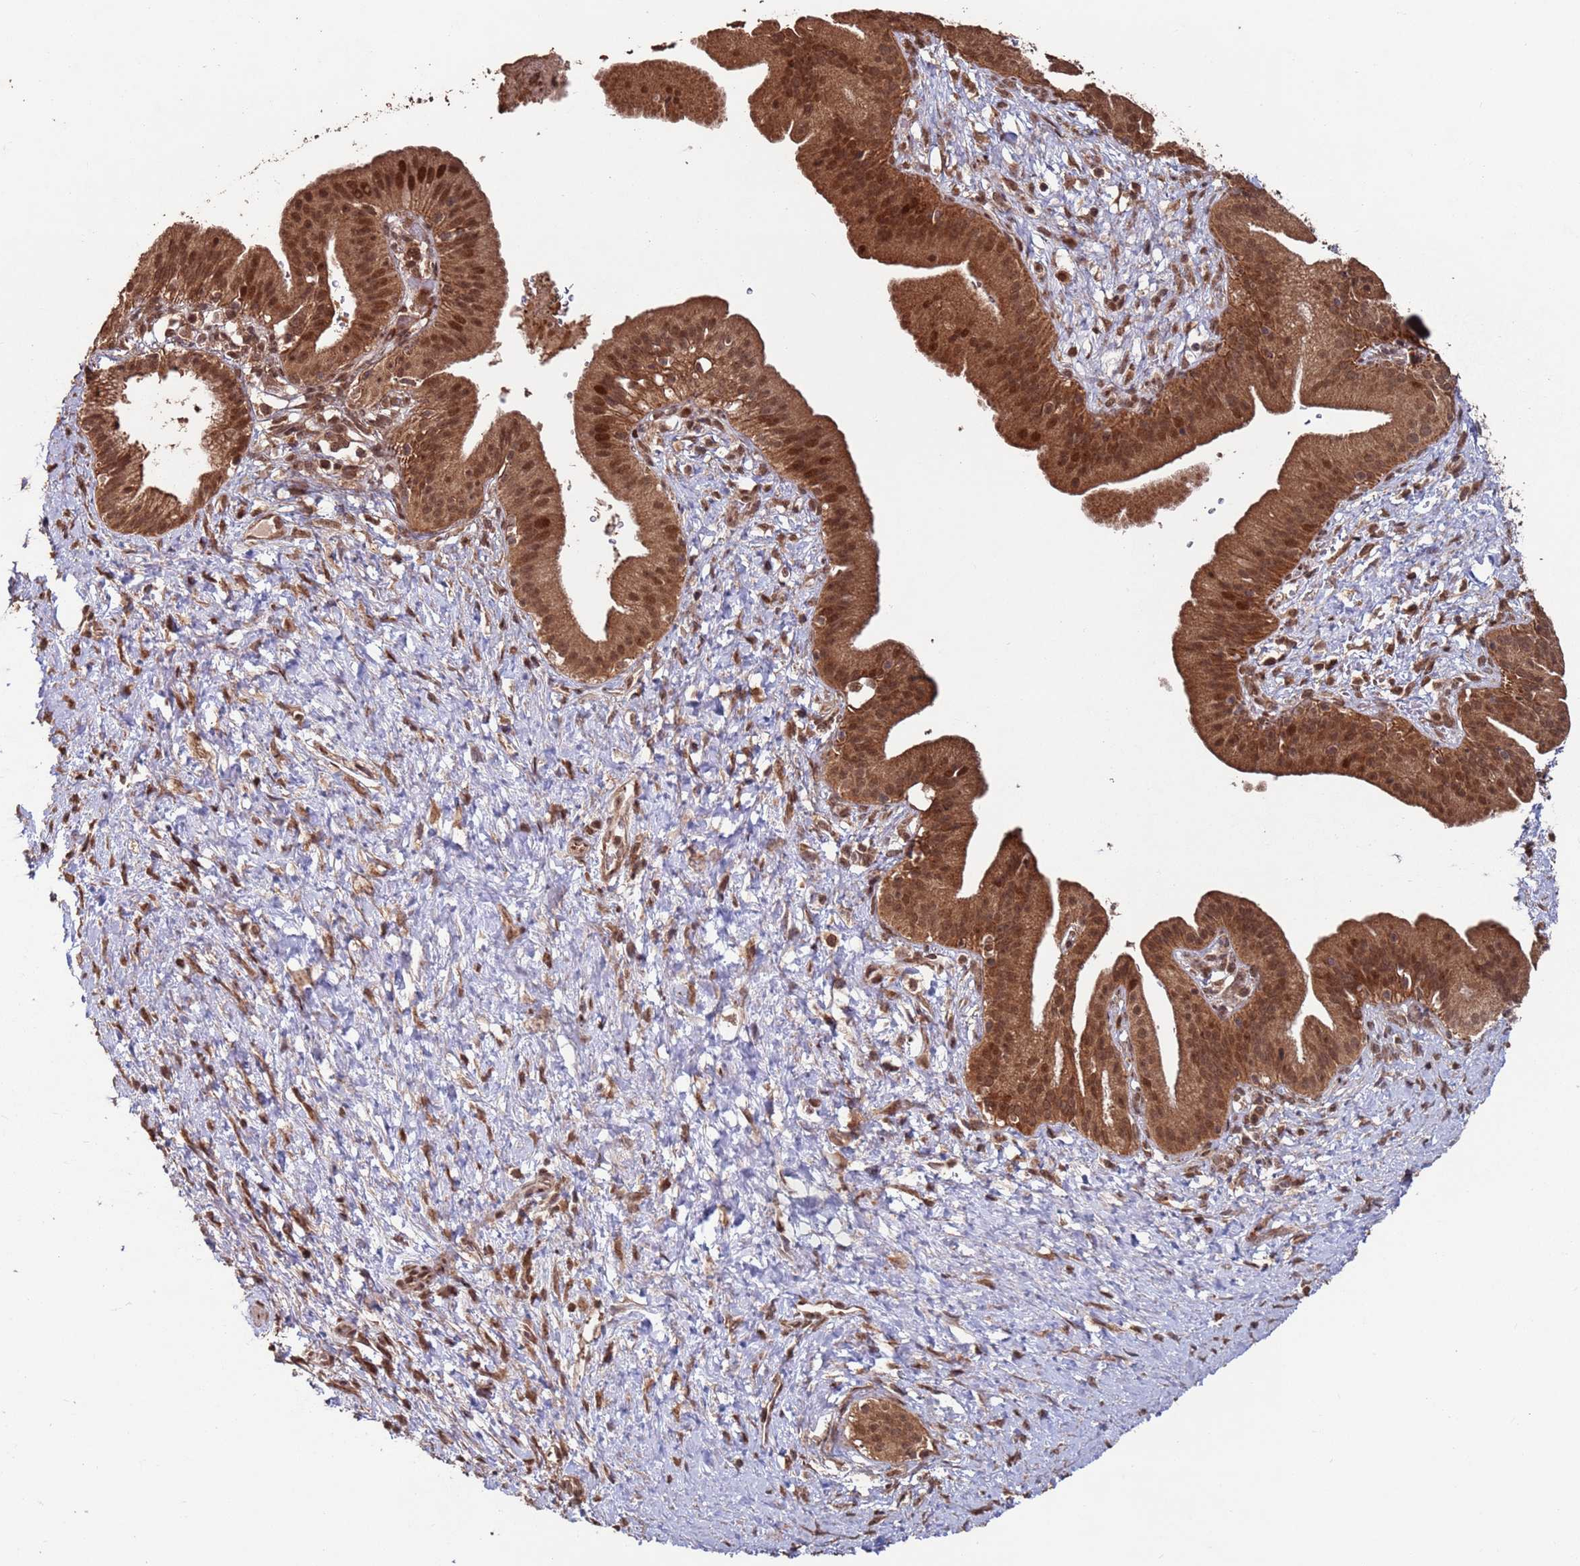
{"staining": {"intensity": "strong", "quantity": ">75%", "location": "cytoplasmic/membranous,nuclear"}, "tissue": "pancreatic cancer", "cell_type": "Tumor cells", "image_type": "cancer", "snomed": [{"axis": "morphology", "description": "Adenocarcinoma, NOS"}, {"axis": "topography", "description": "Pancreas"}], "caption": "Protein expression by immunohistochemistry (IHC) displays strong cytoplasmic/membranous and nuclear staining in approximately >75% of tumor cells in pancreatic adenocarcinoma. The staining was performed using DAB (3,3'-diaminobenzidine), with brown indicating positive protein expression. Nuclei are stained blue with hematoxylin.", "gene": "PRR7", "patient": {"sex": "male", "age": 68}}